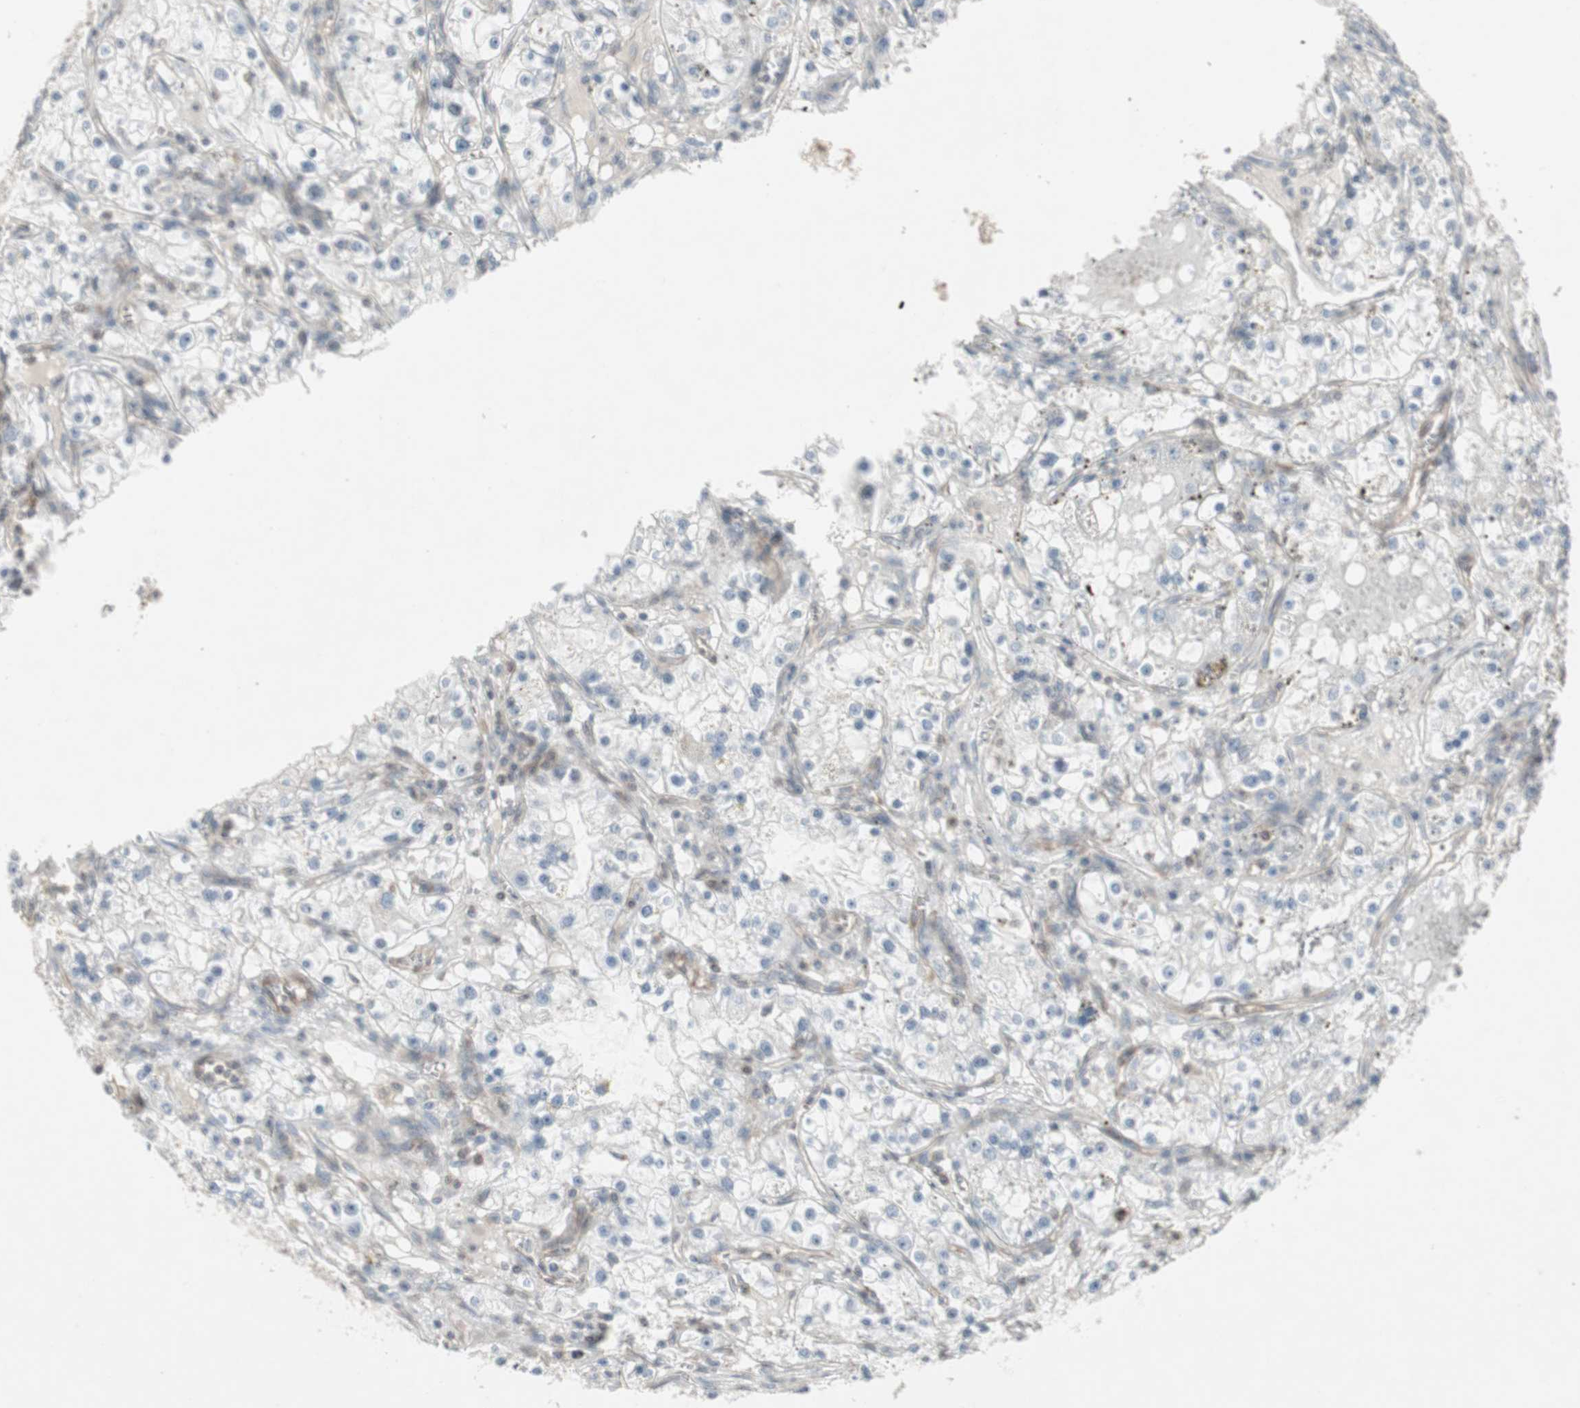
{"staining": {"intensity": "negative", "quantity": "none", "location": "none"}, "tissue": "renal cancer", "cell_type": "Tumor cells", "image_type": "cancer", "snomed": [{"axis": "morphology", "description": "Adenocarcinoma, NOS"}, {"axis": "topography", "description": "Kidney"}], "caption": "IHC photomicrograph of neoplastic tissue: renal cancer stained with DAB (3,3'-diaminobenzidine) demonstrates no significant protein positivity in tumor cells. Brightfield microscopy of immunohistochemistry (IHC) stained with DAB (3,3'-diaminobenzidine) (brown) and hematoxylin (blue), captured at high magnification.", "gene": "ARHGEF1", "patient": {"sex": "male", "age": 56}}